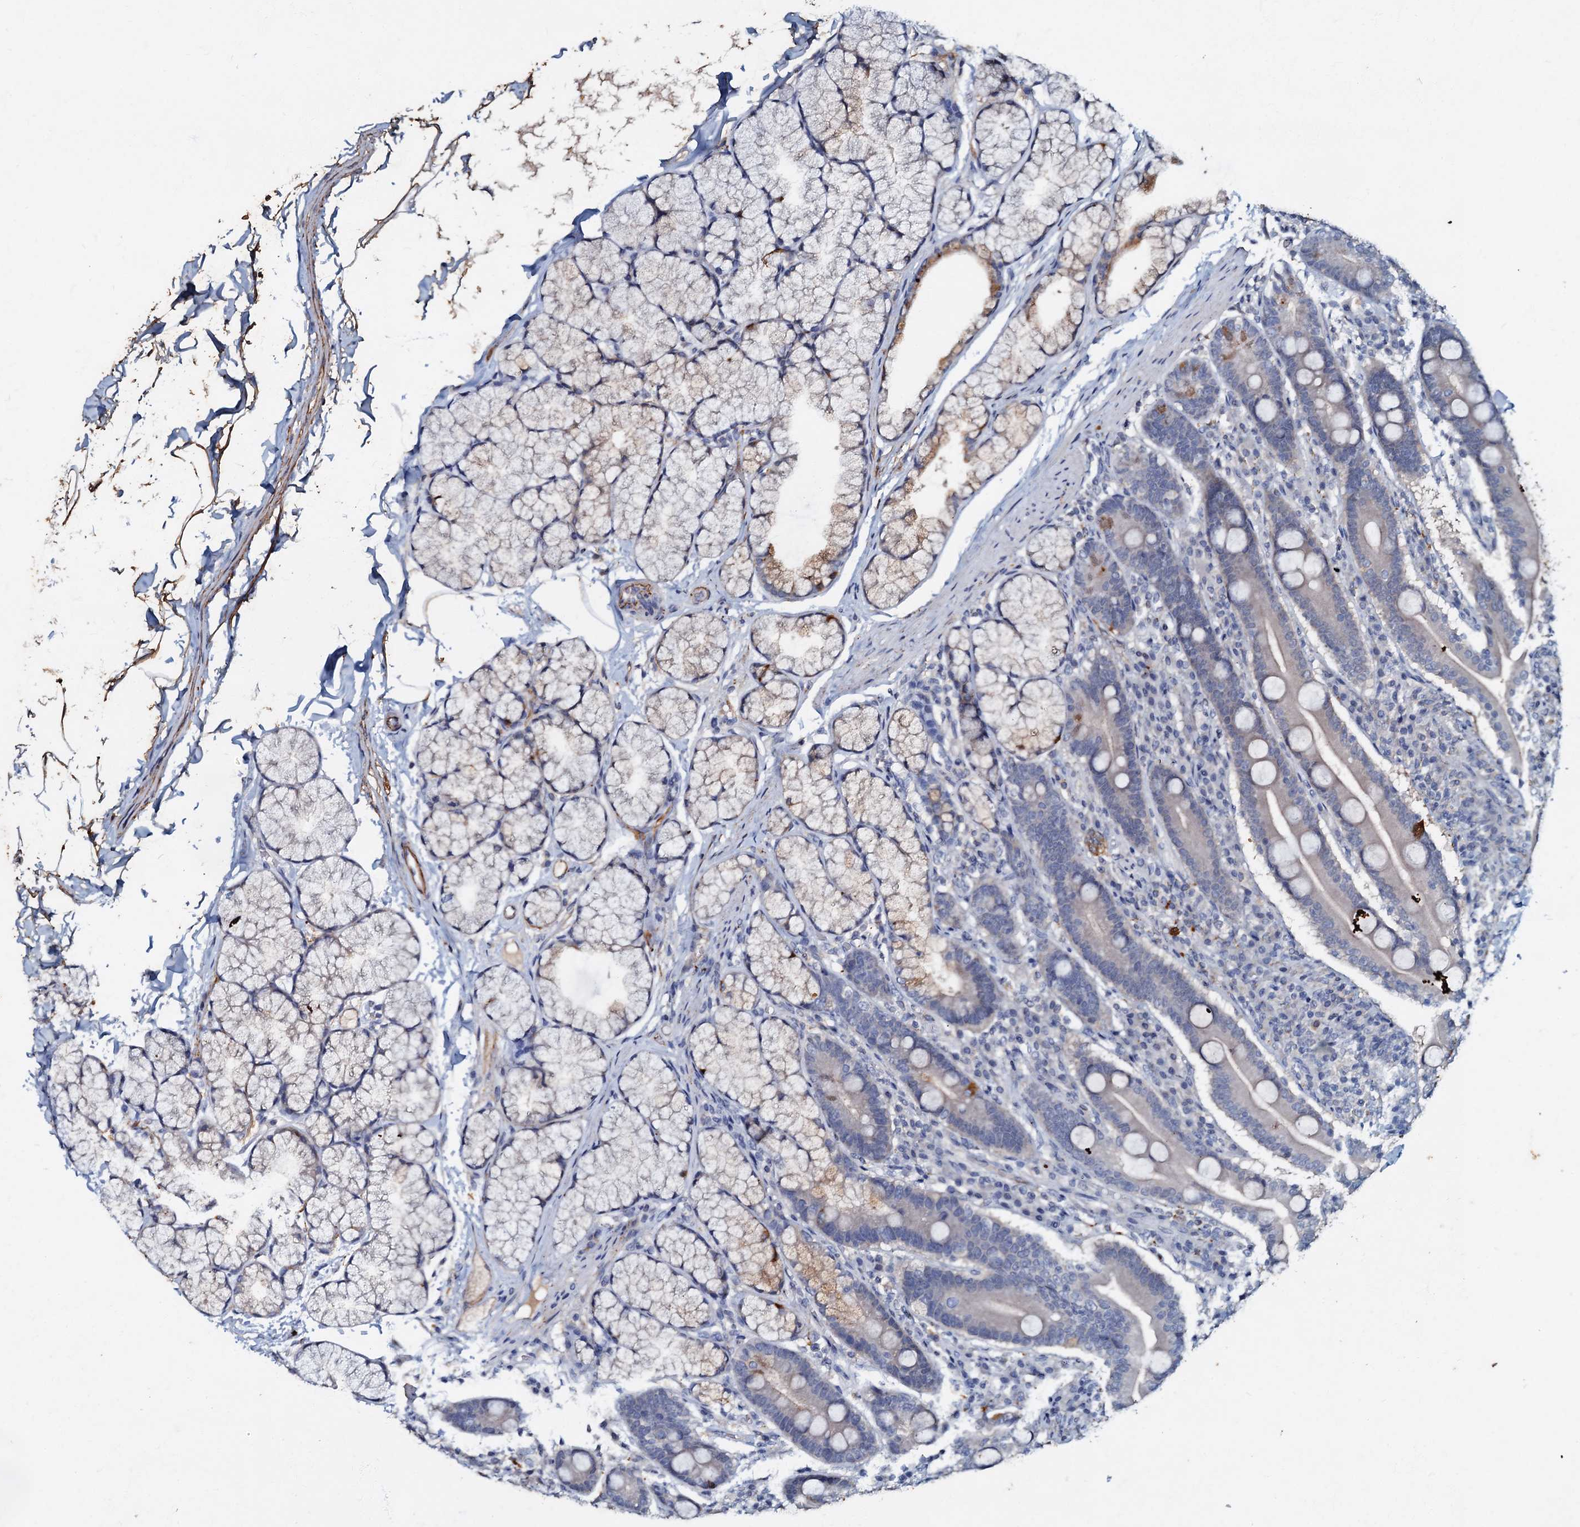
{"staining": {"intensity": "weak", "quantity": "<25%", "location": "cytoplasmic/membranous"}, "tissue": "duodenum", "cell_type": "Glandular cells", "image_type": "normal", "snomed": [{"axis": "morphology", "description": "Normal tissue, NOS"}, {"axis": "topography", "description": "Duodenum"}], "caption": "A high-resolution photomicrograph shows IHC staining of normal duodenum, which reveals no significant expression in glandular cells.", "gene": "MANSC4", "patient": {"sex": "male", "age": 35}}